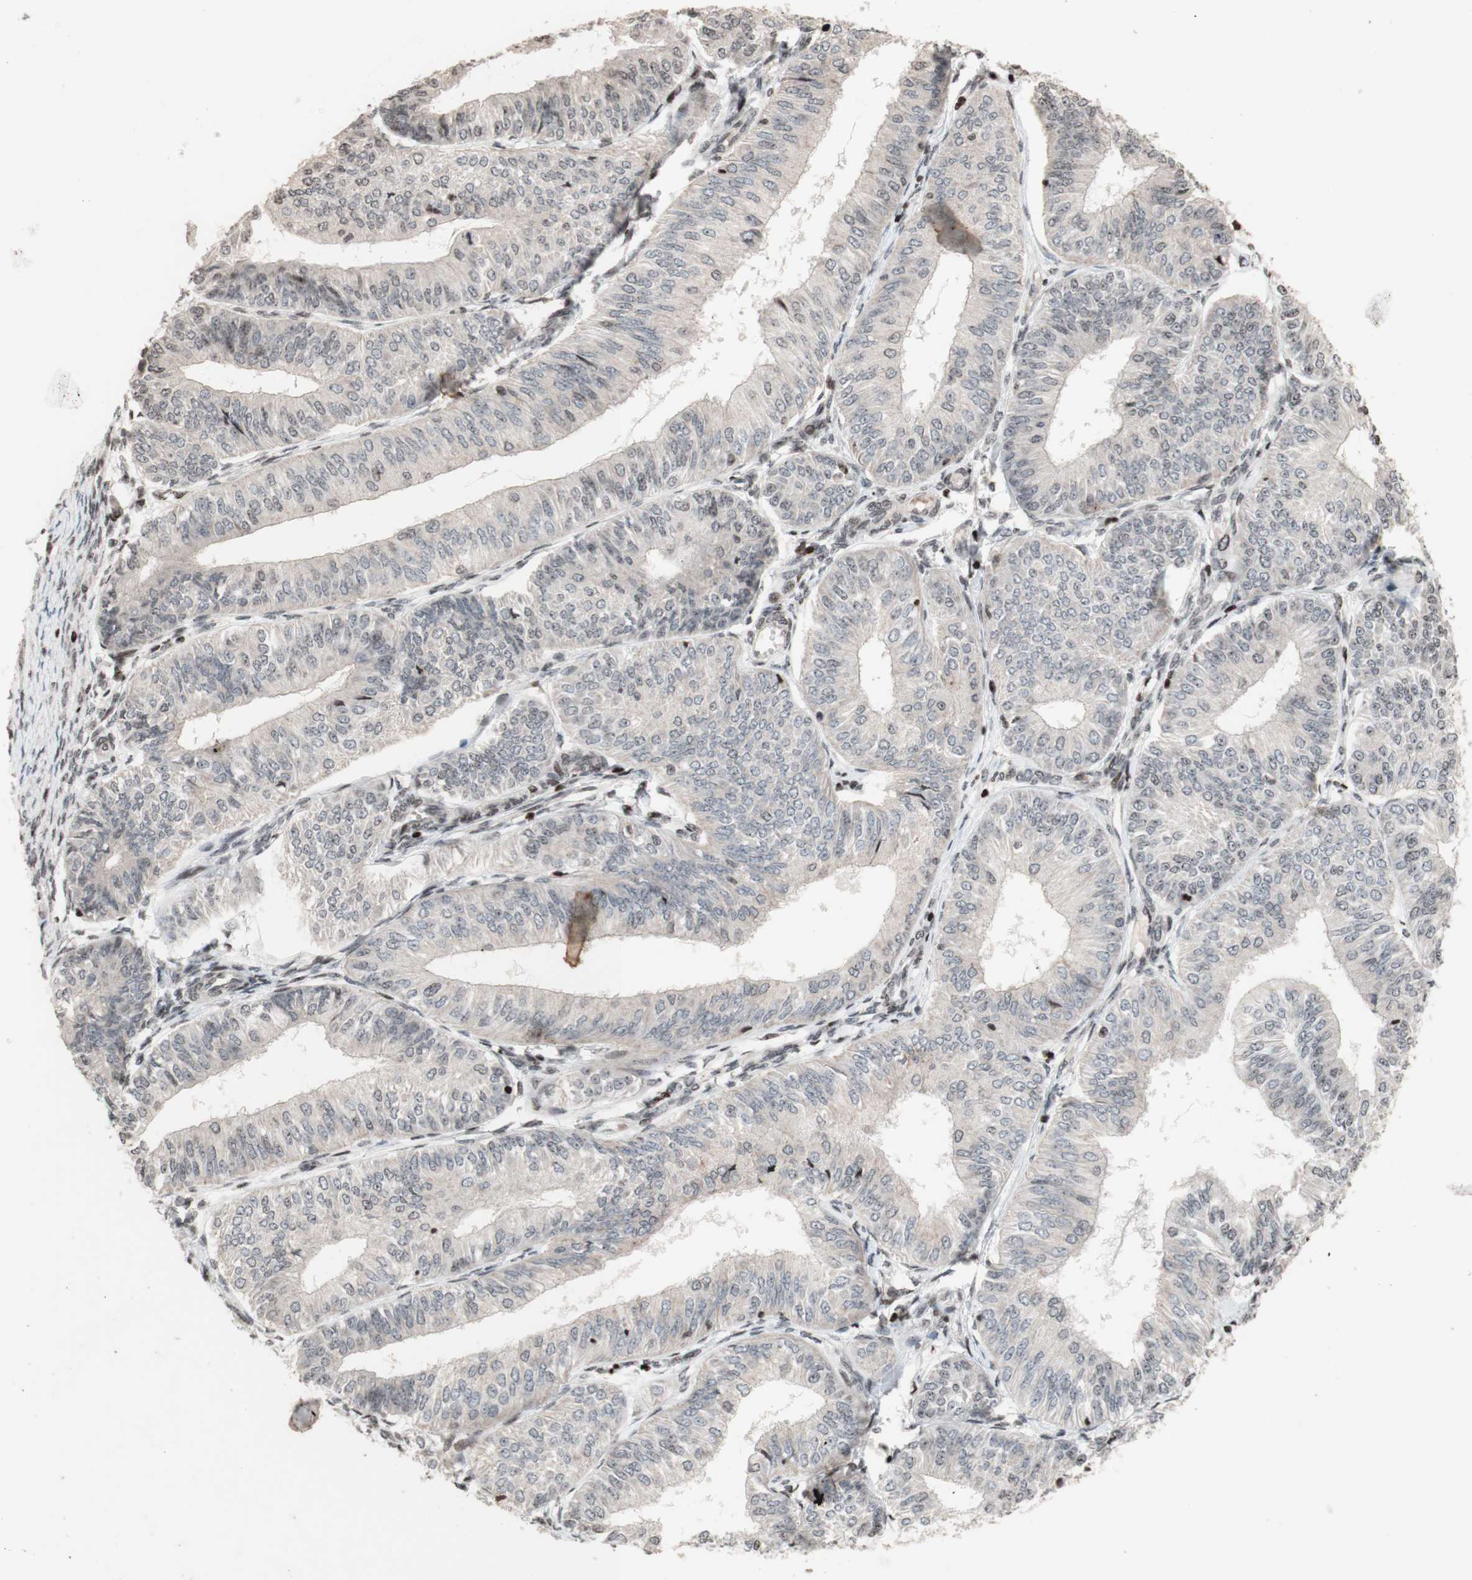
{"staining": {"intensity": "negative", "quantity": "none", "location": "none"}, "tissue": "endometrial cancer", "cell_type": "Tumor cells", "image_type": "cancer", "snomed": [{"axis": "morphology", "description": "Adenocarcinoma, NOS"}, {"axis": "topography", "description": "Endometrium"}], "caption": "Endometrial adenocarcinoma was stained to show a protein in brown. There is no significant expression in tumor cells. The staining is performed using DAB brown chromogen with nuclei counter-stained in using hematoxylin.", "gene": "POLA1", "patient": {"sex": "female", "age": 58}}